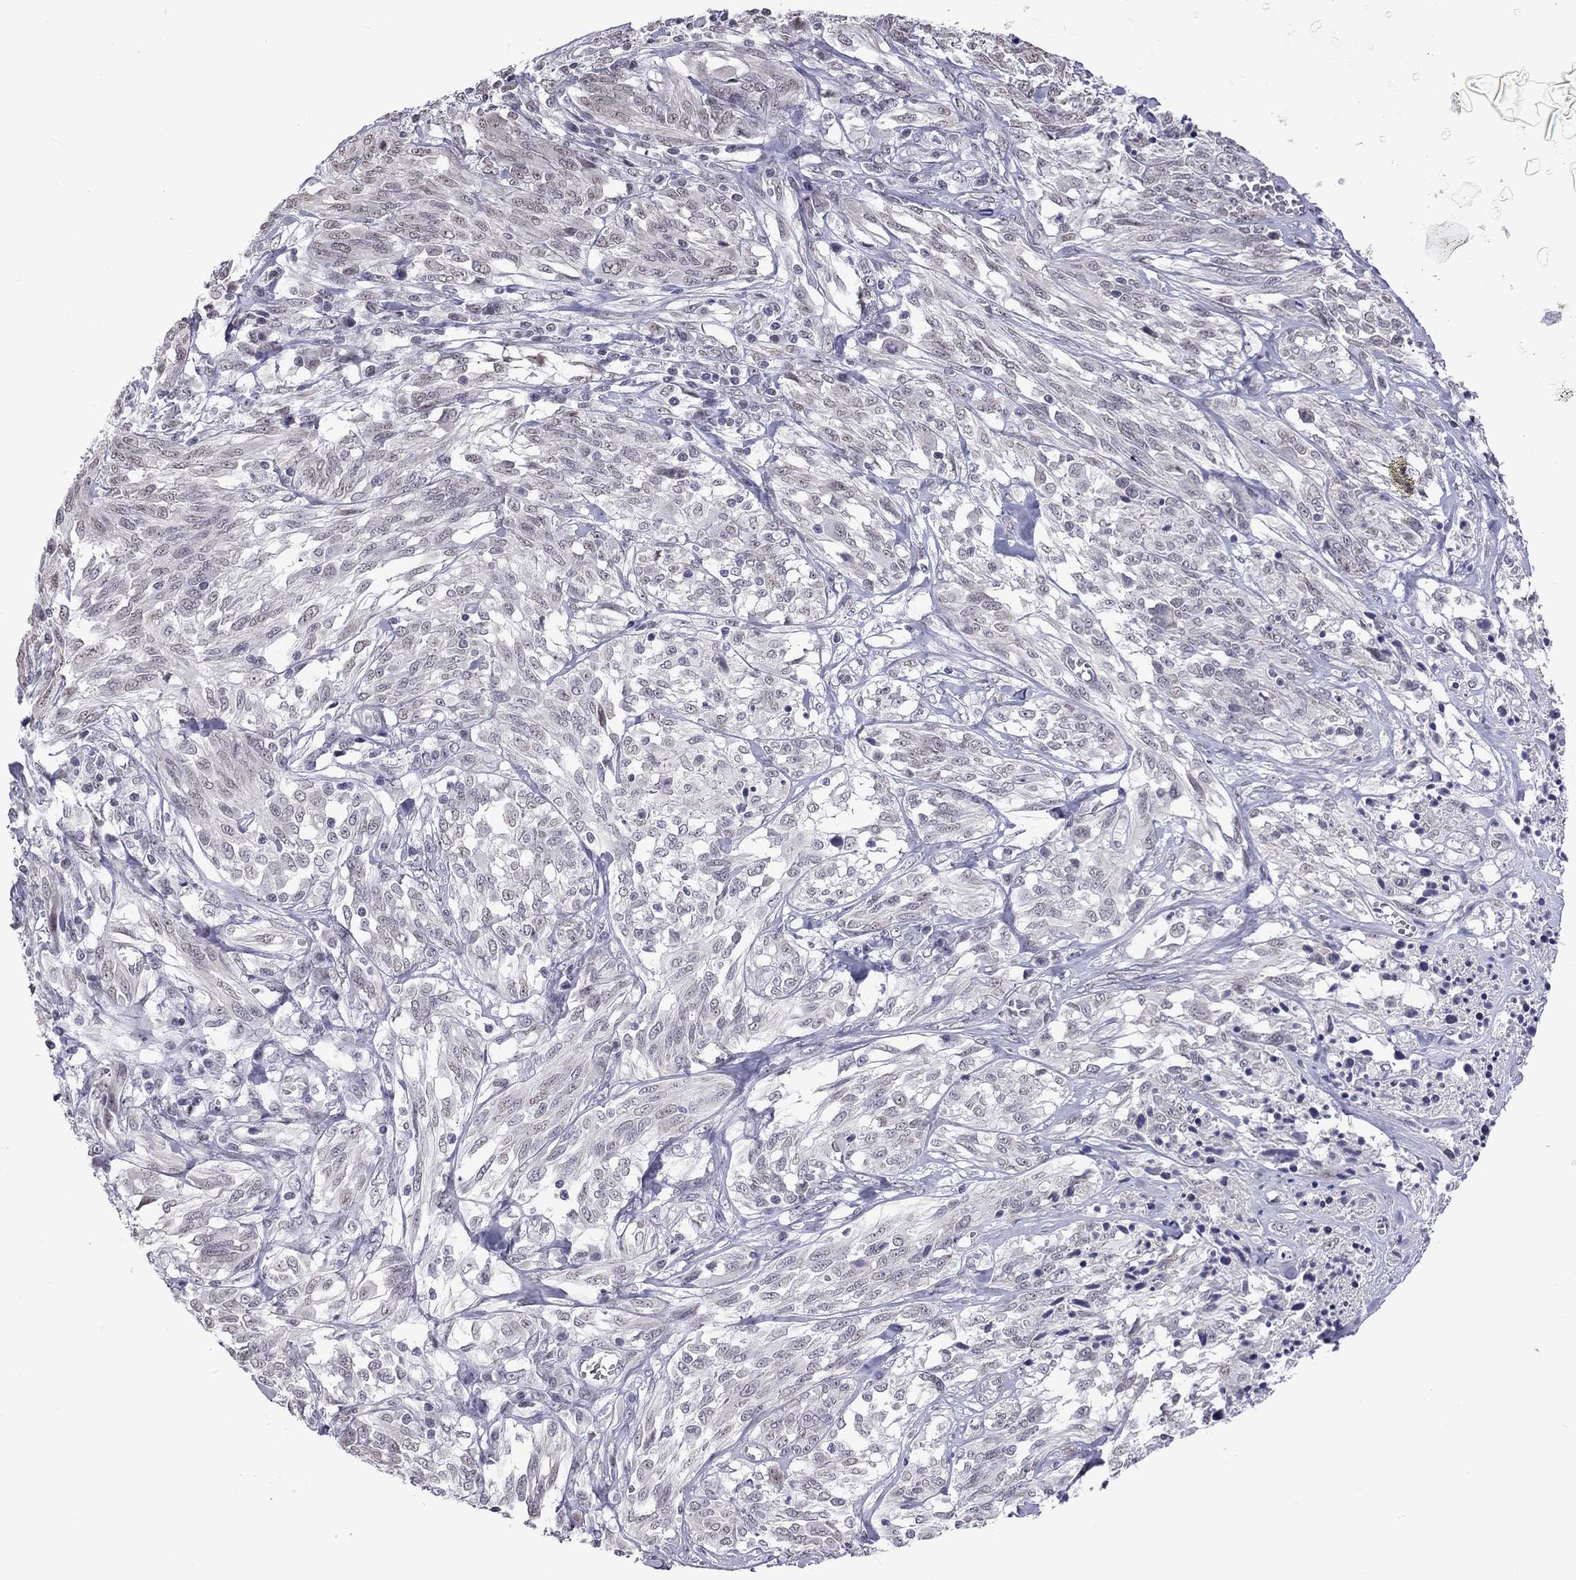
{"staining": {"intensity": "negative", "quantity": "none", "location": "none"}, "tissue": "melanoma", "cell_type": "Tumor cells", "image_type": "cancer", "snomed": [{"axis": "morphology", "description": "Malignant melanoma, NOS"}, {"axis": "topography", "description": "Skin"}], "caption": "Immunohistochemical staining of human malignant melanoma reveals no significant expression in tumor cells.", "gene": "PPP1R3A", "patient": {"sex": "female", "age": 91}}